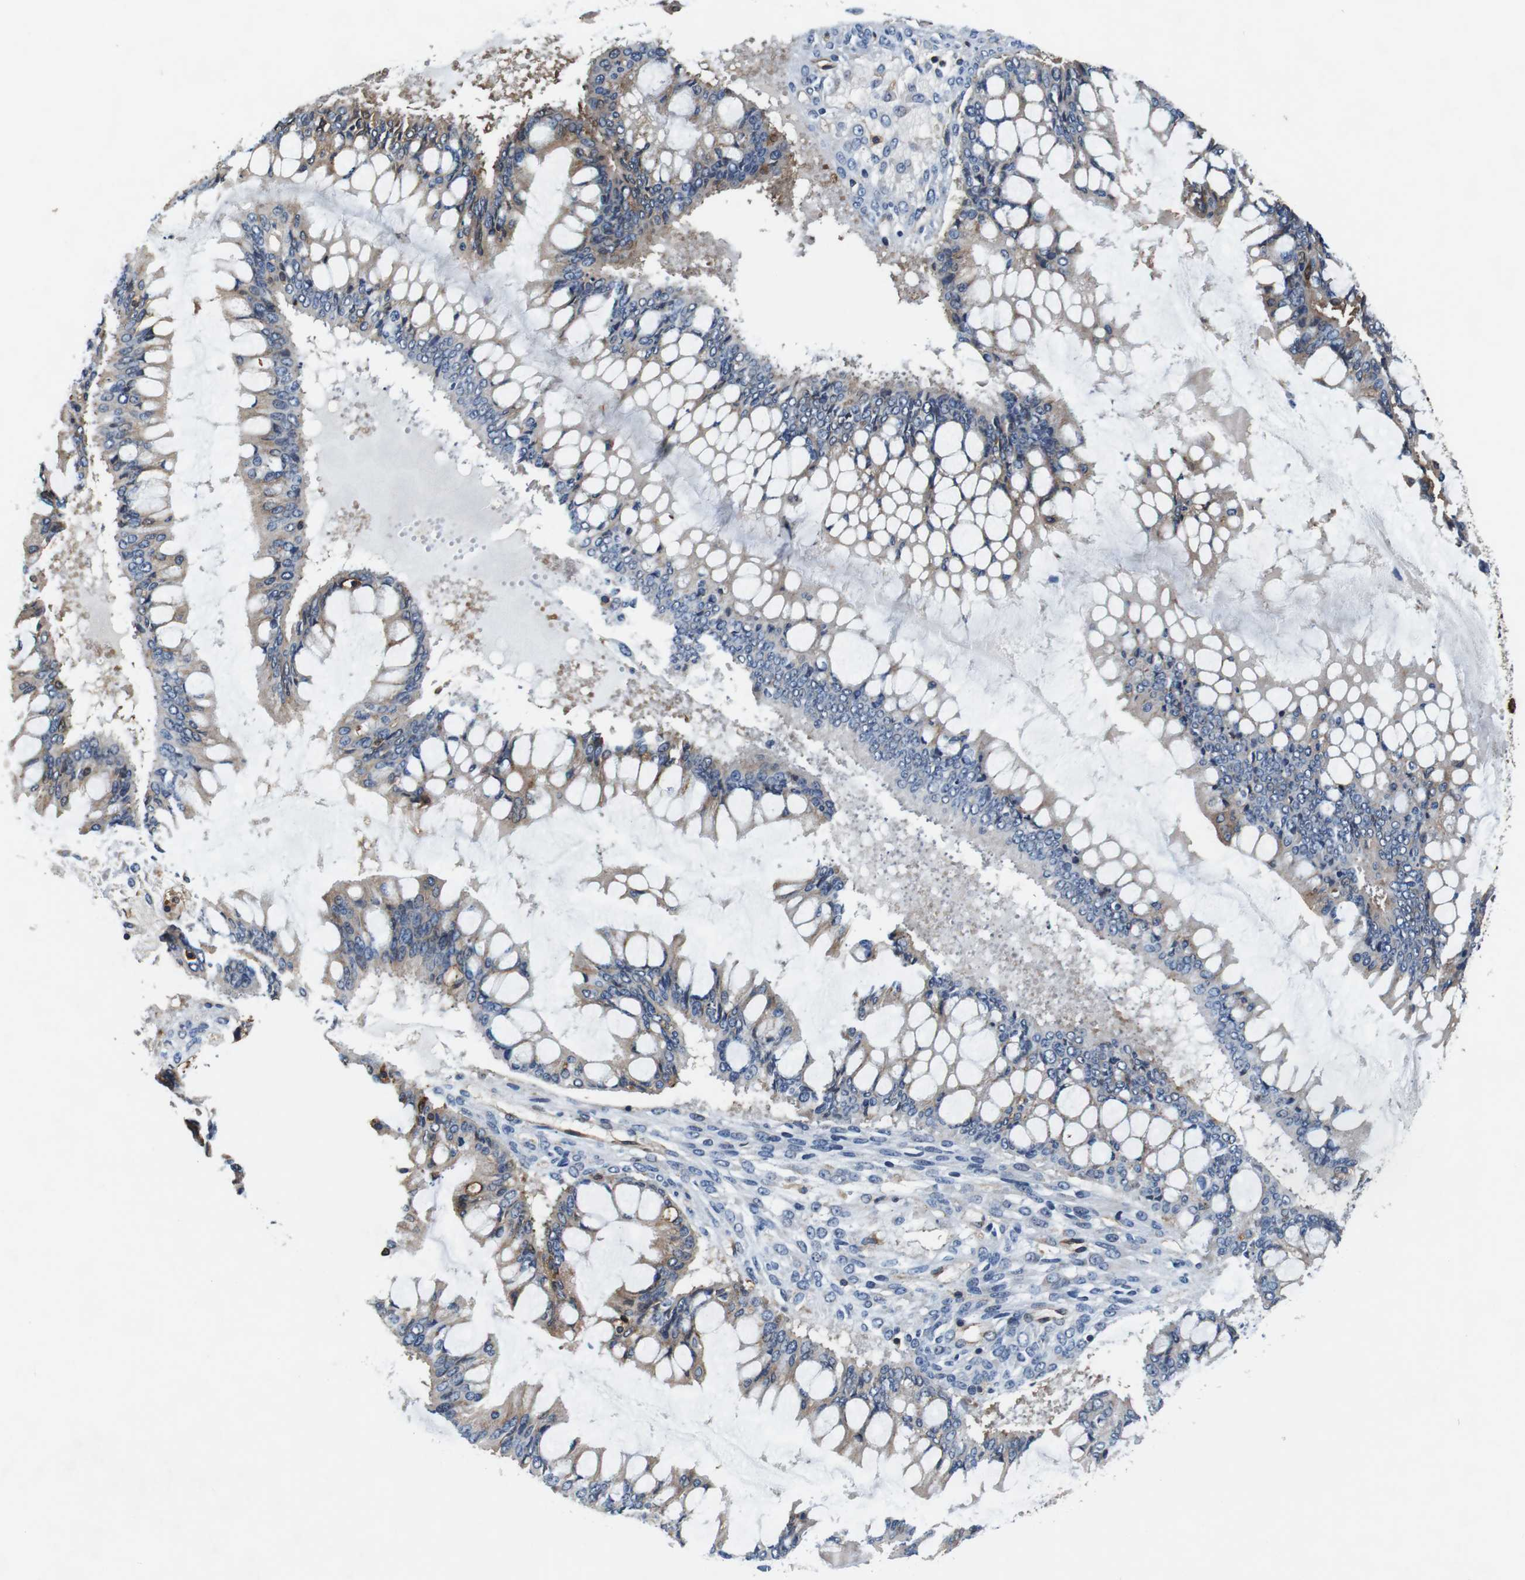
{"staining": {"intensity": "negative", "quantity": "none", "location": "none"}, "tissue": "ovarian cancer", "cell_type": "Tumor cells", "image_type": "cancer", "snomed": [{"axis": "morphology", "description": "Cystadenocarcinoma, mucinous, NOS"}, {"axis": "topography", "description": "Ovary"}], "caption": "High magnification brightfield microscopy of mucinous cystadenocarcinoma (ovarian) stained with DAB (3,3'-diaminobenzidine) (brown) and counterstained with hematoxylin (blue): tumor cells show no significant positivity.", "gene": "ANXA1", "patient": {"sex": "female", "age": 73}}